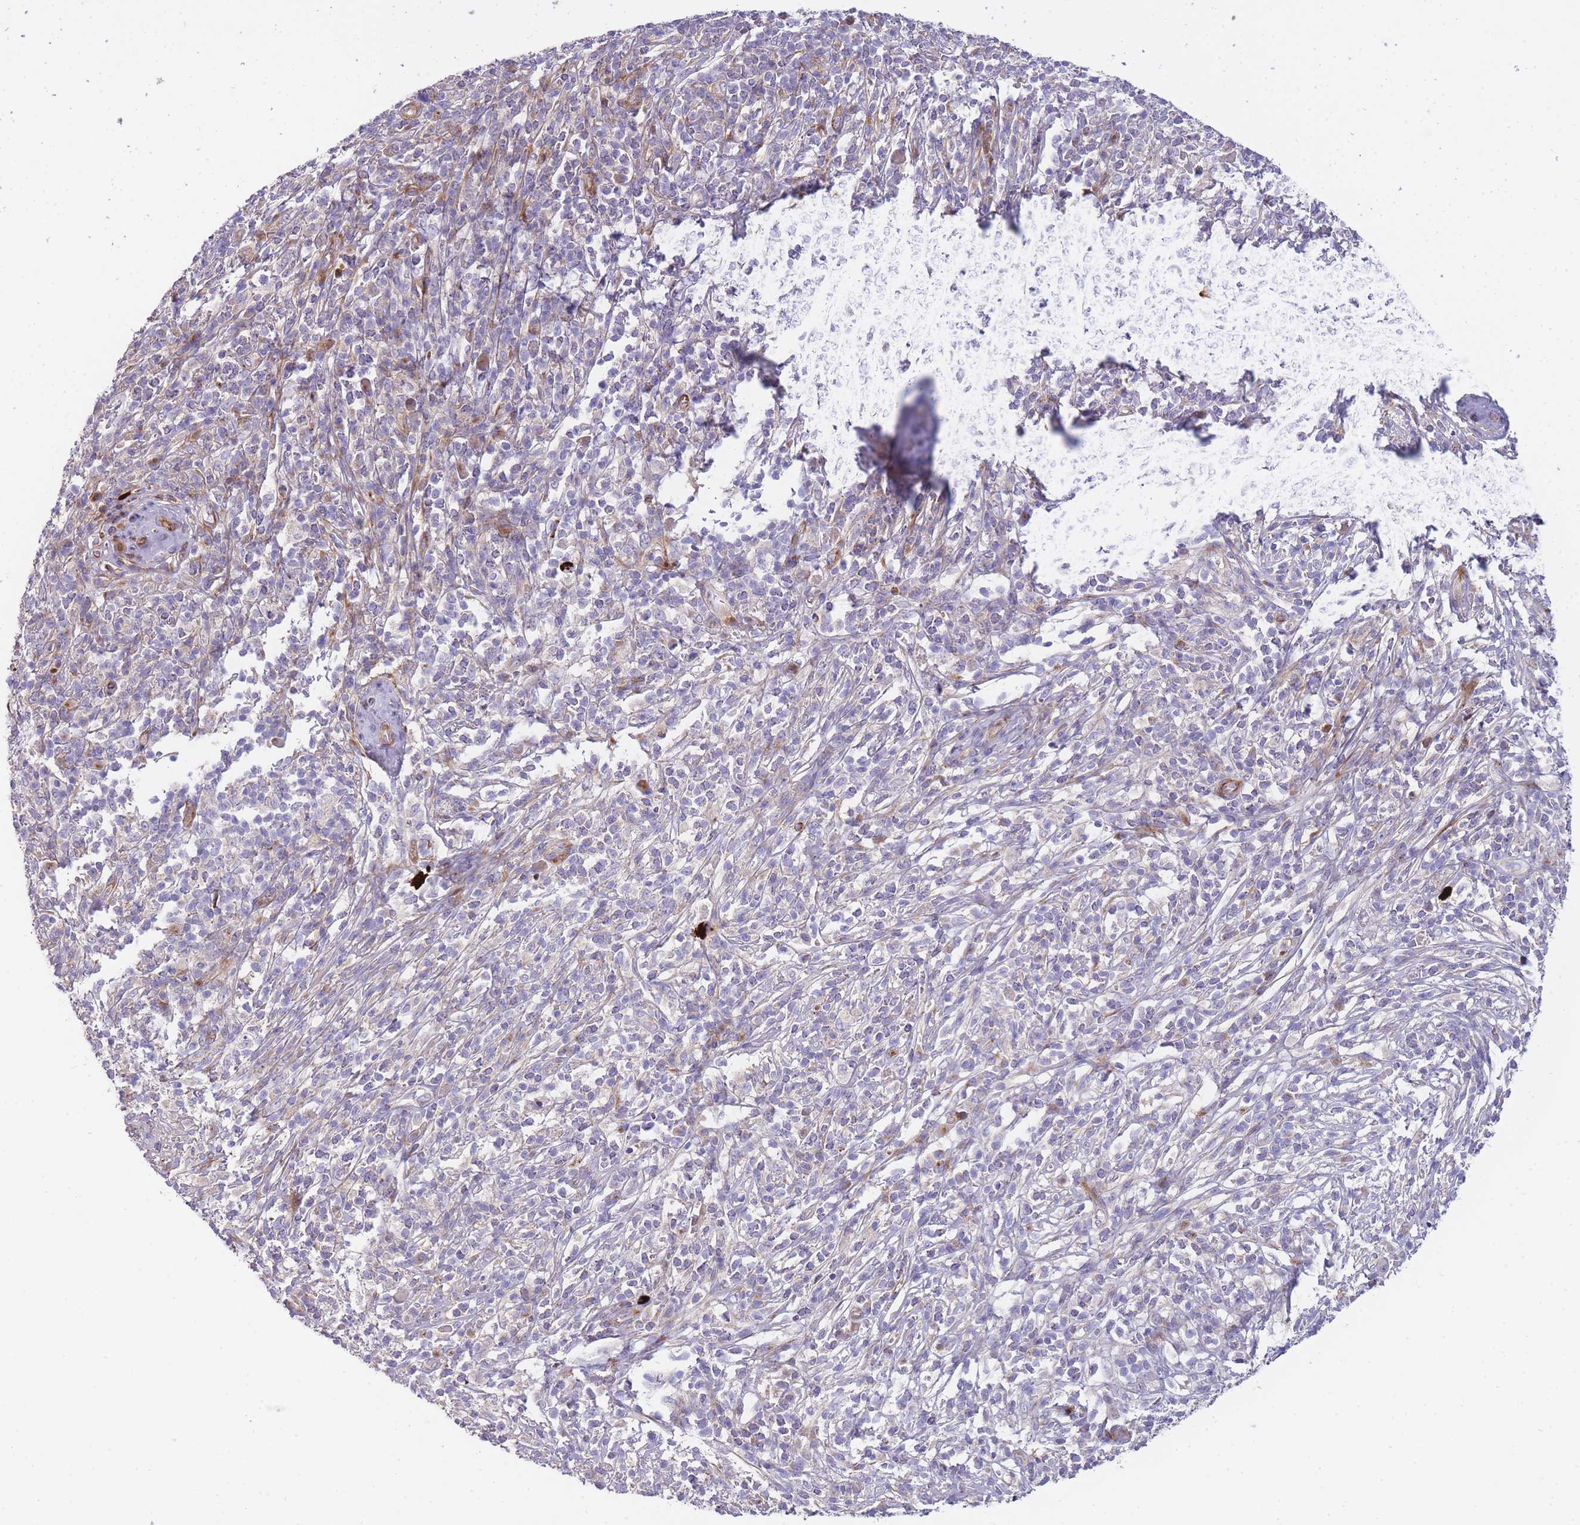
{"staining": {"intensity": "negative", "quantity": "none", "location": "none"}, "tissue": "melanoma", "cell_type": "Tumor cells", "image_type": "cancer", "snomed": [{"axis": "morphology", "description": "Malignant melanoma, NOS"}, {"axis": "topography", "description": "Skin"}], "caption": "This is an immunohistochemistry (IHC) image of malignant melanoma. There is no expression in tumor cells.", "gene": "ATP5MC2", "patient": {"sex": "male", "age": 66}}